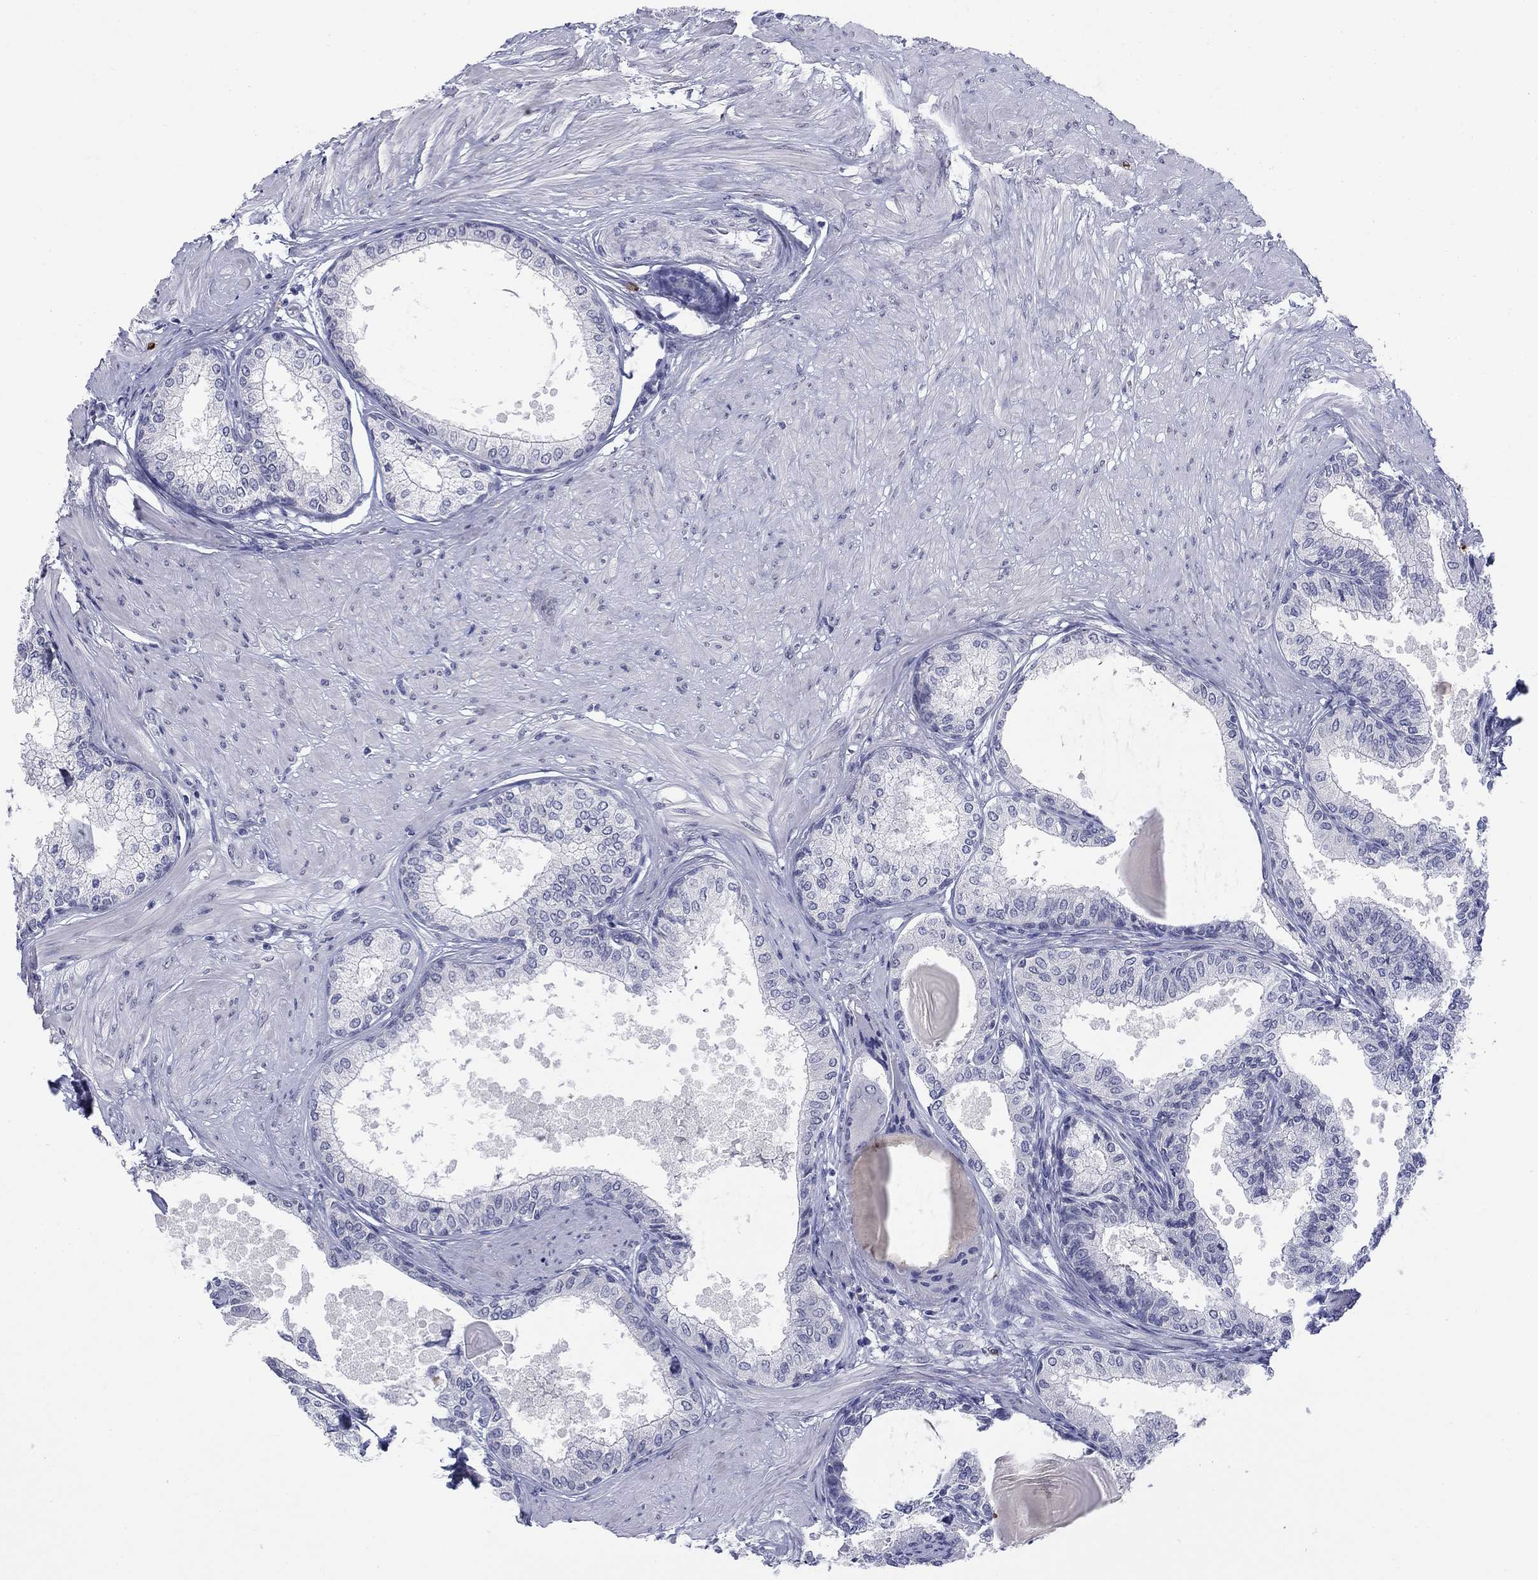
{"staining": {"intensity": "negative", "quantity": "none", "location": "none"}, "tissue": "prostate", "cell_type": "Glandular cells", "image_type": "normal", "snomed": [{"axis": "morphology", "description": "Normal tissue, NOS"}, {"axis": "topography", "description": "Prostate"}], "caption": "This is a histopathology image of immunohistochemistry staining of normal prostate, which shows no expression in glandular cells.", "gene": "ECEL1", "patient": {"sex": "male", "age": 63}}